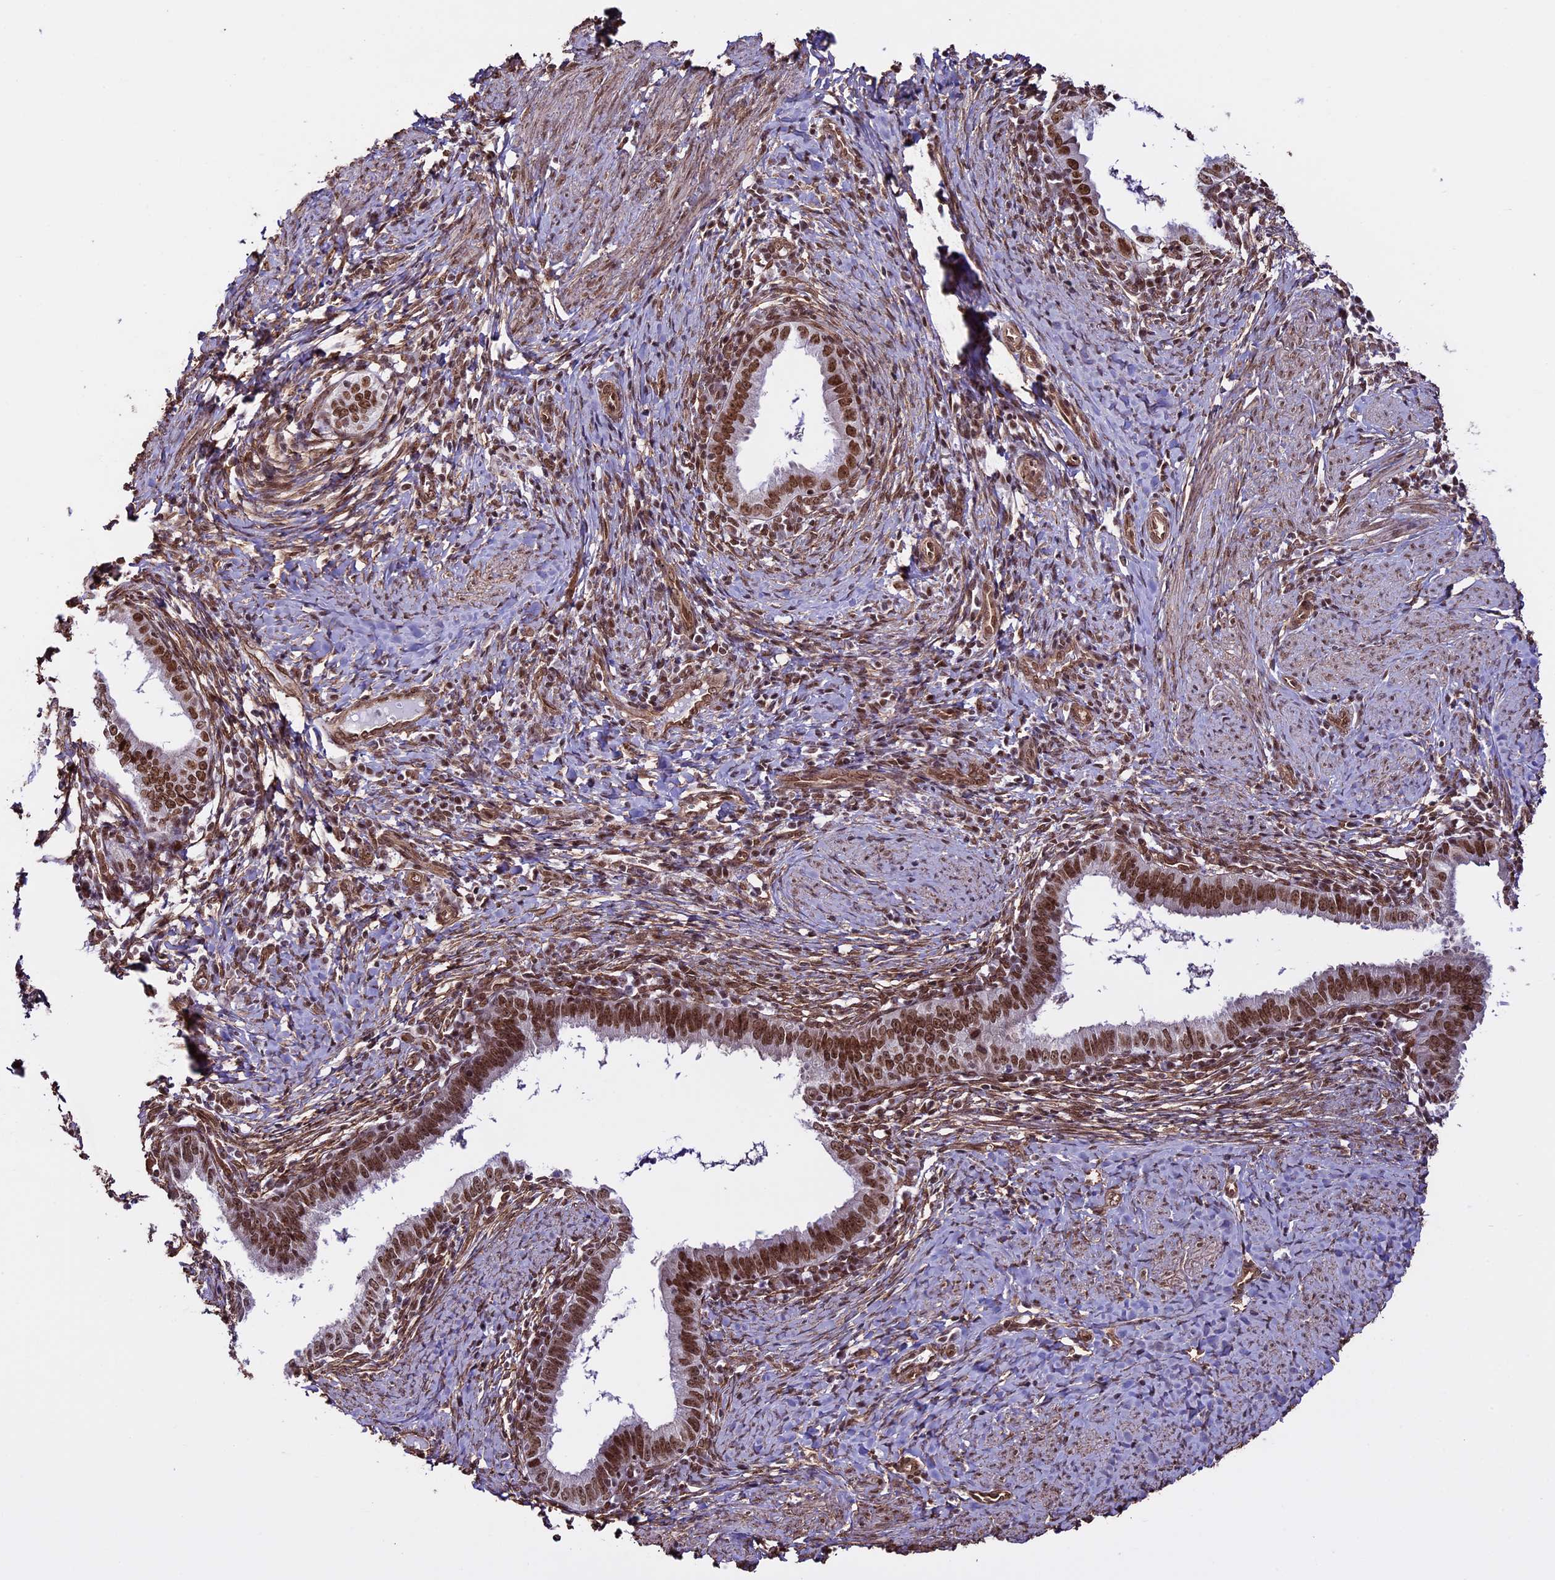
{"staining": {"intensity": "strong", "quantity": ">75%", "location": "nuclear"}, "tissue": "cervical cancer", "cell_type": "Tumor cells", "image_type": "cancer", "snomed": [{"axis": "morphology", "description": "Adenocarcinoma, NOS"}, {"axis": "topography", "description": "Cervix"}], "caption": "Immunohistochemistry (IHC) of cervical adenocarcinoma demonstrates high levels of strong nuclear staining in approximately >75% of tumor cells.", "gene": "MPHOSPH8", "patient": {"sex": "female", "age": 36}}